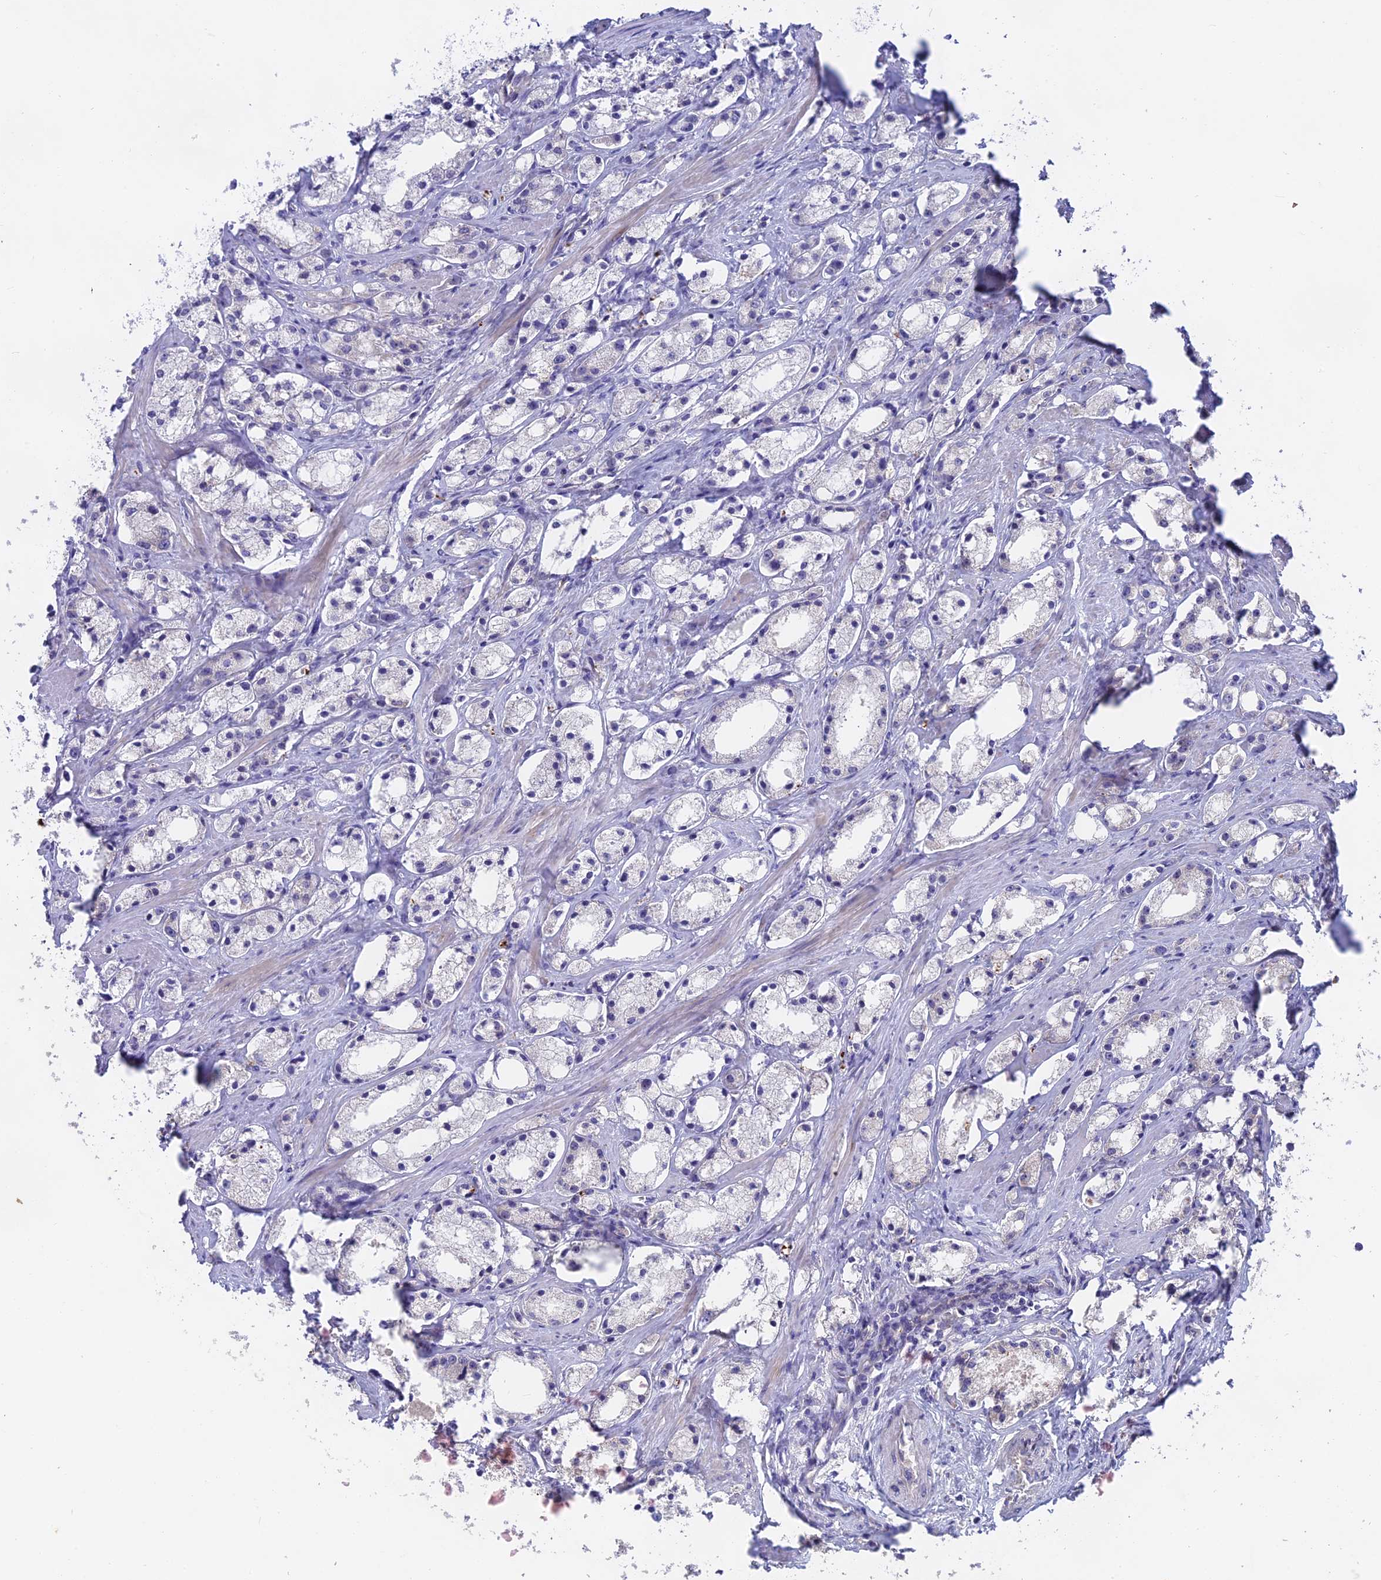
{"staining": {"intensity": "negative", "quantity": "none", "location": "none"}, "tissue": "prostate cancer", "cell_type": "Tumor cells", "image_type": "cancer", "snomed": [{"axis": "morphology", "description": "Adenocarcinoma, High grade"}, {"axis": "topography", "description": "Prostate"}], "caption": "Immunohistochemical staining of human prostate cancer (adenocarcinoma (high-grade)) shows no significant expression in tumor cells.", "gene": "TENT4B", "patient": {"sex": "male", "age": 66}}